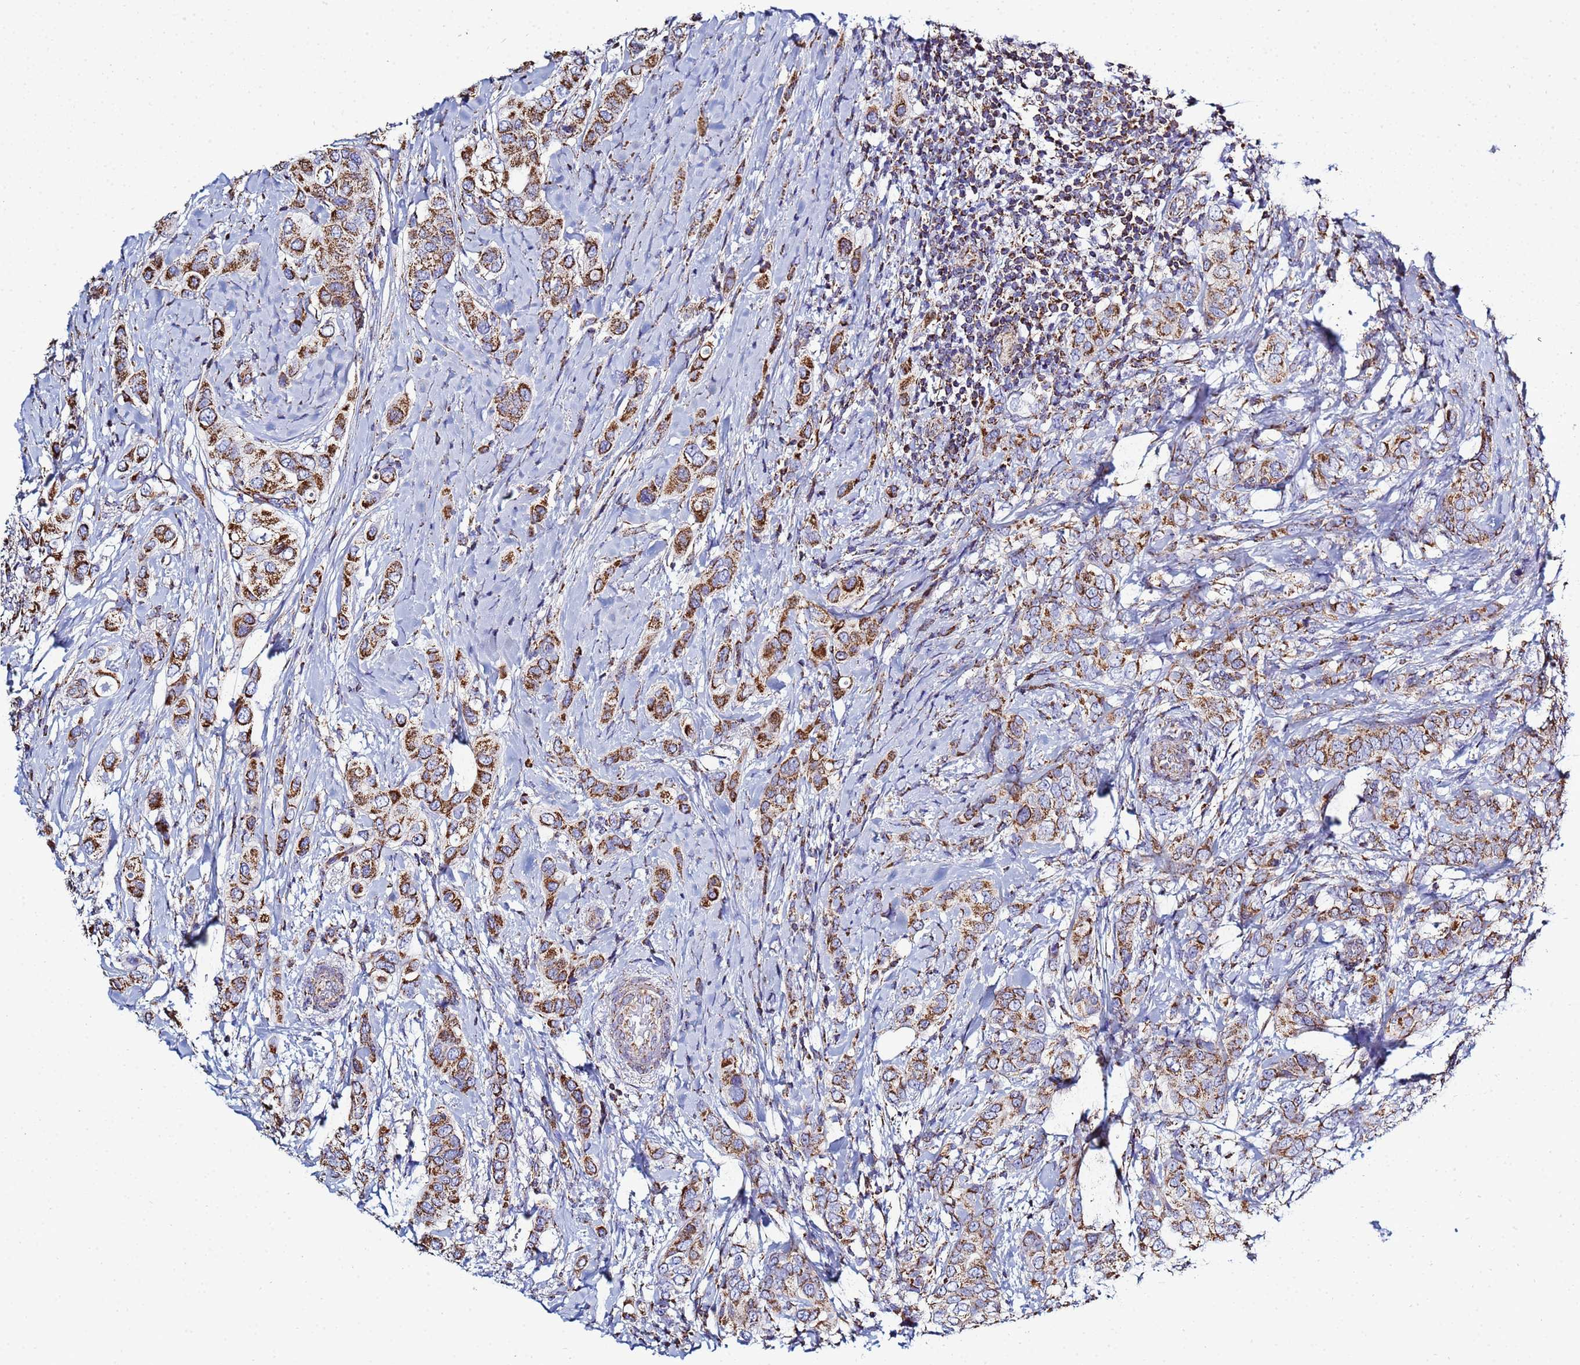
{"staining": {"intensity": "strong", "quantity": ">75%", "location": "cytoplasmic/membranous"}, "tissue": "breast cancer", "cell_type": "Tumor cells", "image_type": "cancer", "snomed": [{"axis": "morphology", "description": "Lobular carcinoma"}, {"axis": "topography", "description": "Breast"}], "caption": "An image of breast cancer stained for a protein displays strong cytoplasmic/membranous brown staining in tumor cells.", "gene": "COQ4", "patient": {"sex": "female", "age": 51}}